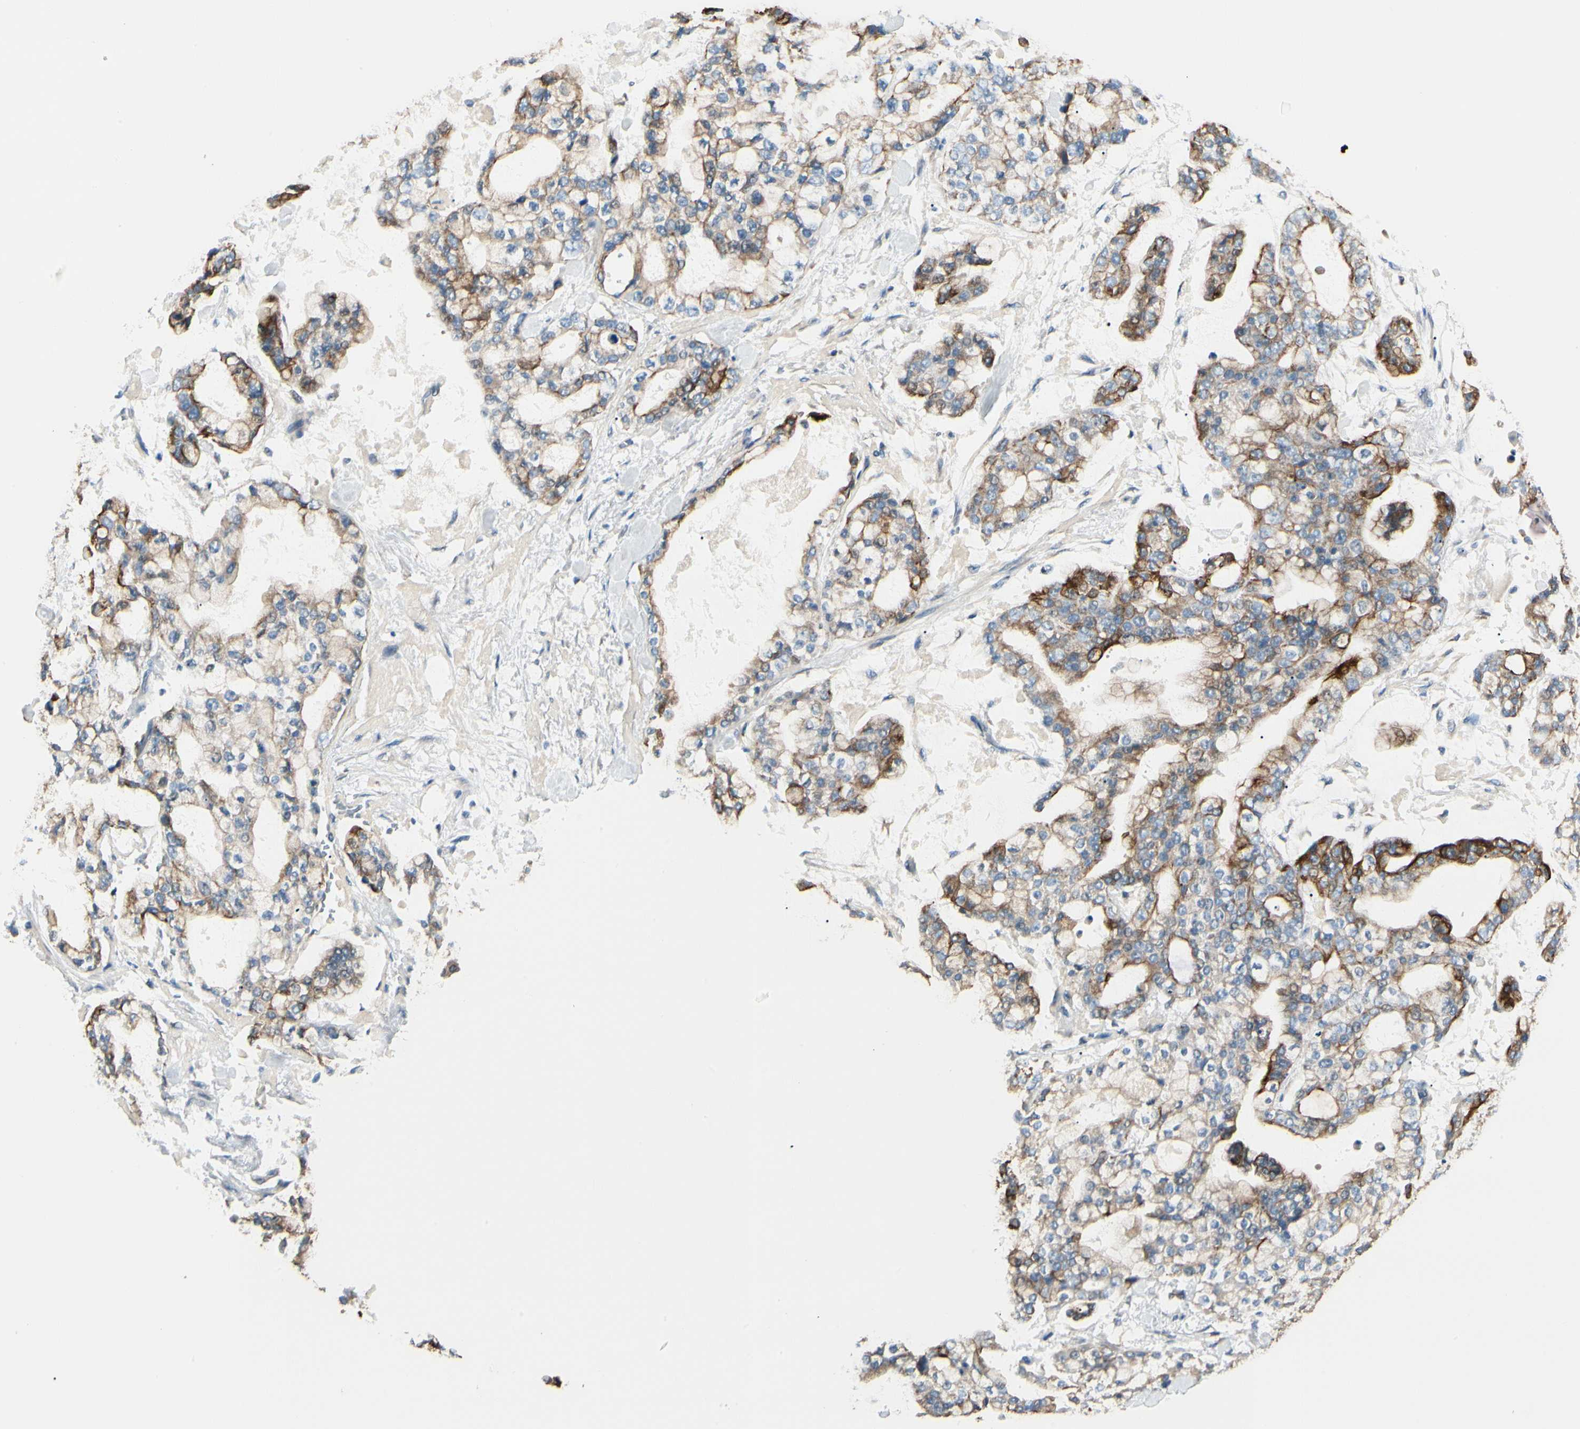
{"staining": {"intensity": "strong", "quantity": ">75%", "location": "cytoplasmic/membranous"}, "tissue": "stomach cancer", "cell_type": "Tumor cells", "image_type": "cancer", "snomed": [{"axis": "morphology", "description": "Normal tissue, NOS"}, {"axis": "morphology", "description": "Adenocarcinoma, NOS"}, {"axis": "topography", "description": "Stomach, upper"}, {"axis": "topography", "description": "Stomach"}], "caption": "DAB (3,3'-diaminobenzidine) immunohistochemical staining of human adenocarcinoma (stomach) displays strong cytoplasmic/membranous protein positivity in about >75% of tumor cells. (DAB IHC, brown staining for protein, blue staining for nuclei).", "gene": "DUSP12", "patient": {"sex": "male", "age": 76}}